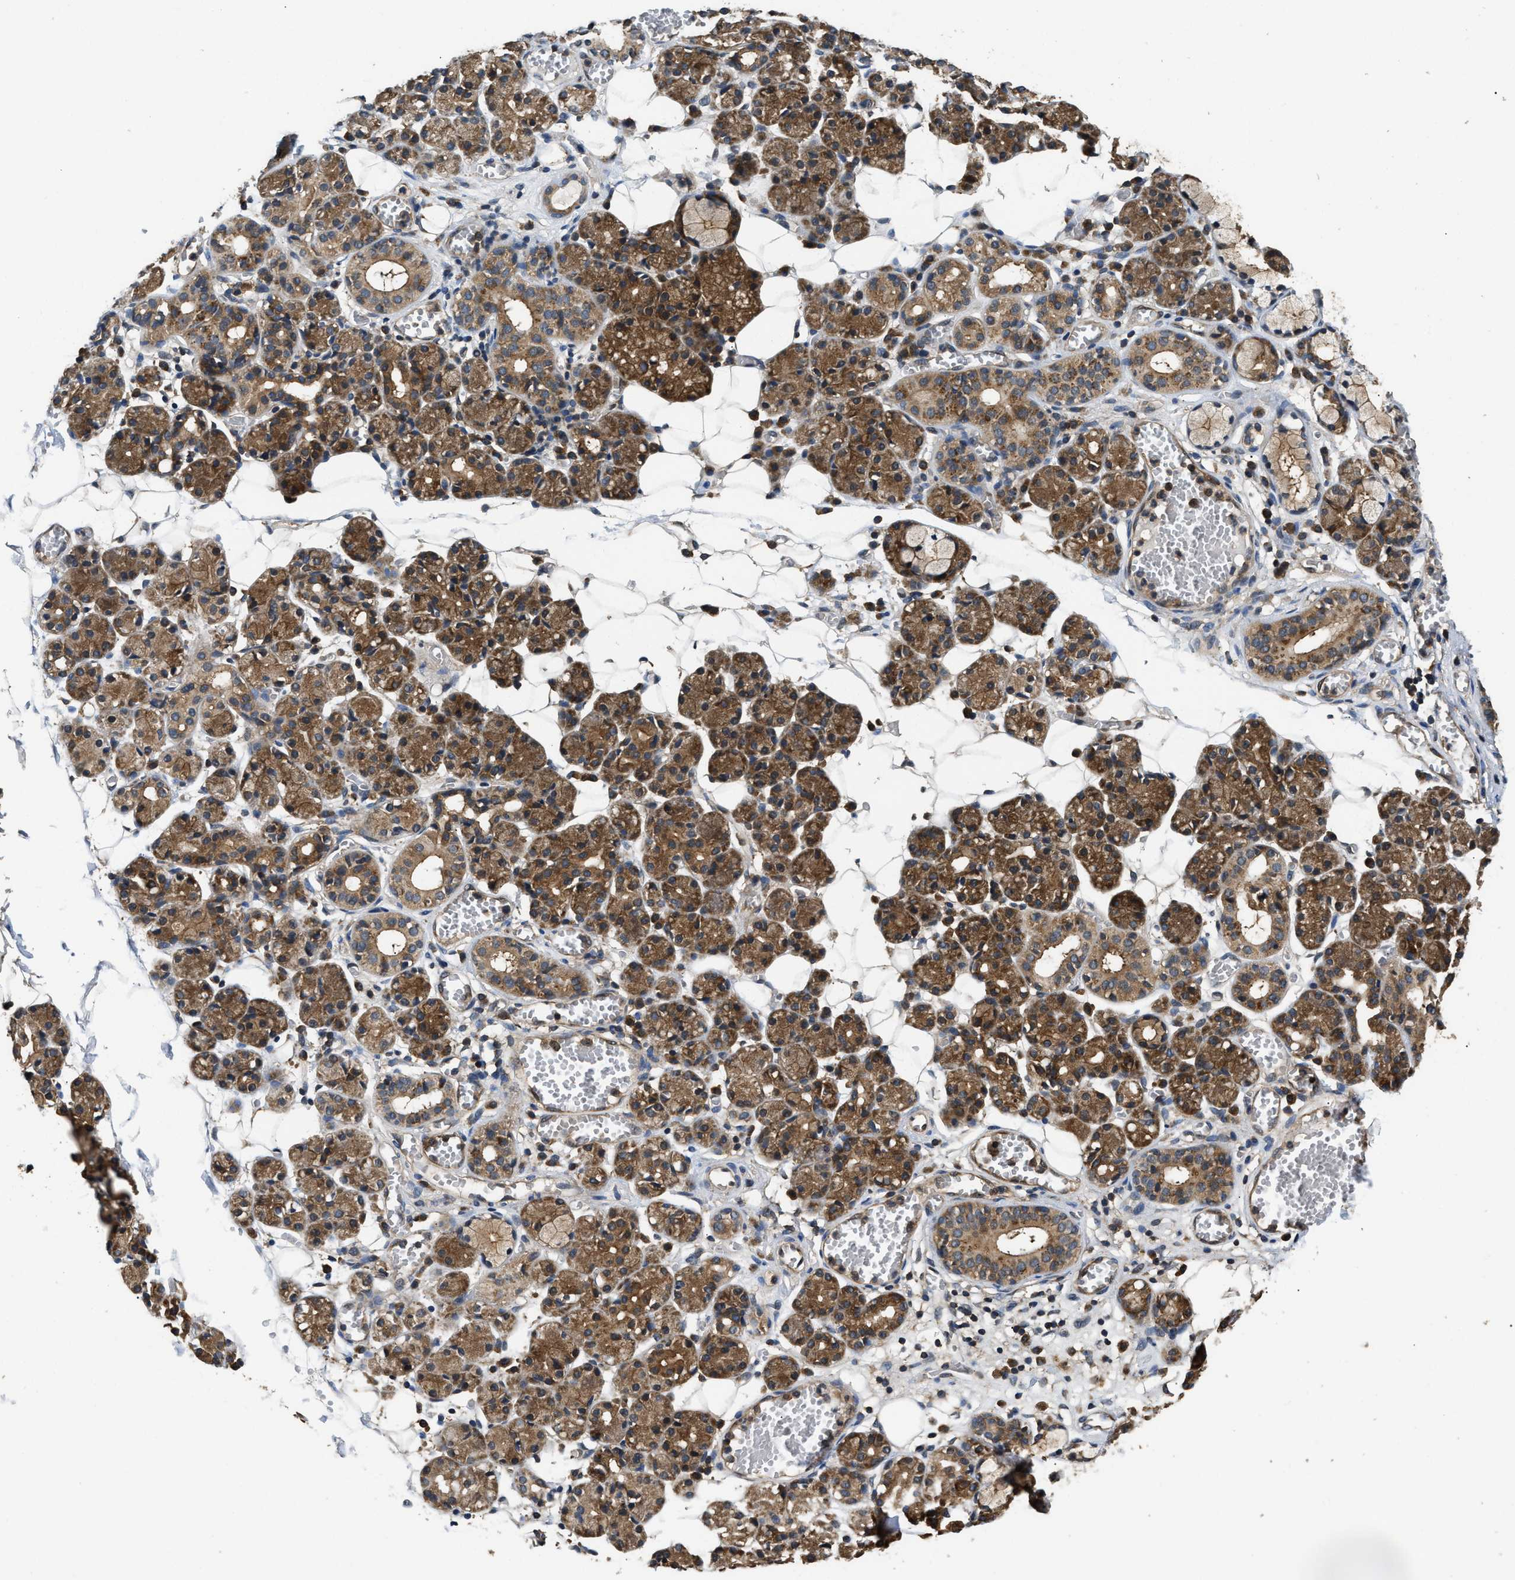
{"staining": {"intensity": "strong", "quantity": "25%-75%", "location": "cytoplasmic/membranous"}, "tissue": "salivary gland", "cell_type": "Glandular cells", "image_type": "normal", "snomed": [{"axis": "morphology", "description": "Normal tissue, NOS"}, {"axis": "topography", "description": "Salivary gland"}], "caption": "Immunohistochemistry (IHC) (DAB (3,3'-diaminobenzidine)) staining of unremarkable salivary gland shows strong cytoplasmic/membranous protein staining in approximately 25%-75% of glandular cells.", "gene": "DNAJC2", "patient": {"sex": "male", "age": 63}}